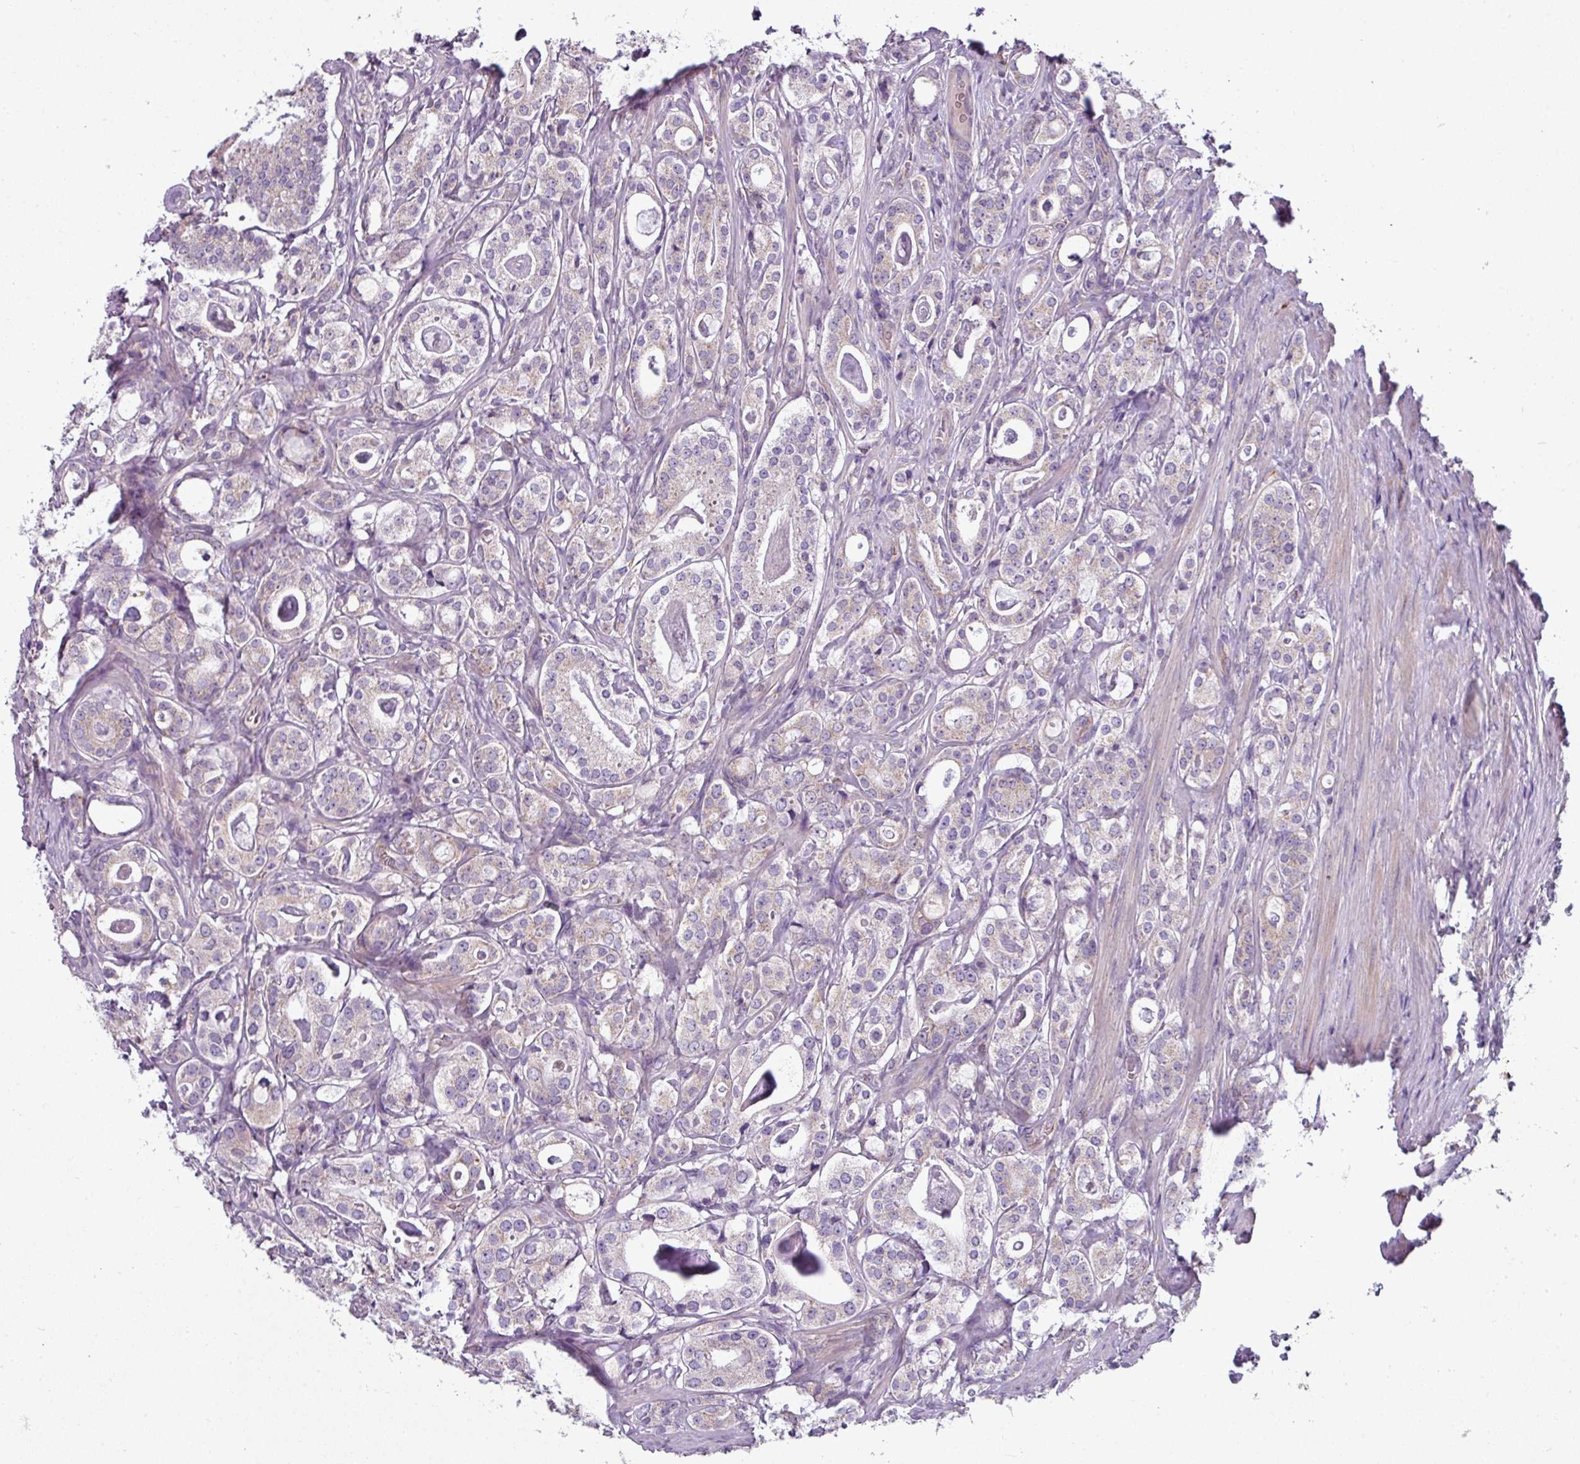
{"staining": {"intensity": "weak", "quantity": "<25%", "location": "cytoplasmic/membranous"}, "tissue": "prostate cancer", "cell_type": "Tumor cells", "image_type": "cancer", "snomed": [{"axis": "morphology", "description": "Adenocarcinoma, High grade"}, {"axis": "topography", "description": "Prostate"}], "caption": "Immunohistochemistry (IHC) of human prostate cancer (adenocarcinoma (high-grade)) displays no positivity in tumor cells.", "gene": "LRRC9", "patient": {"sex": "male", "age": 63}}